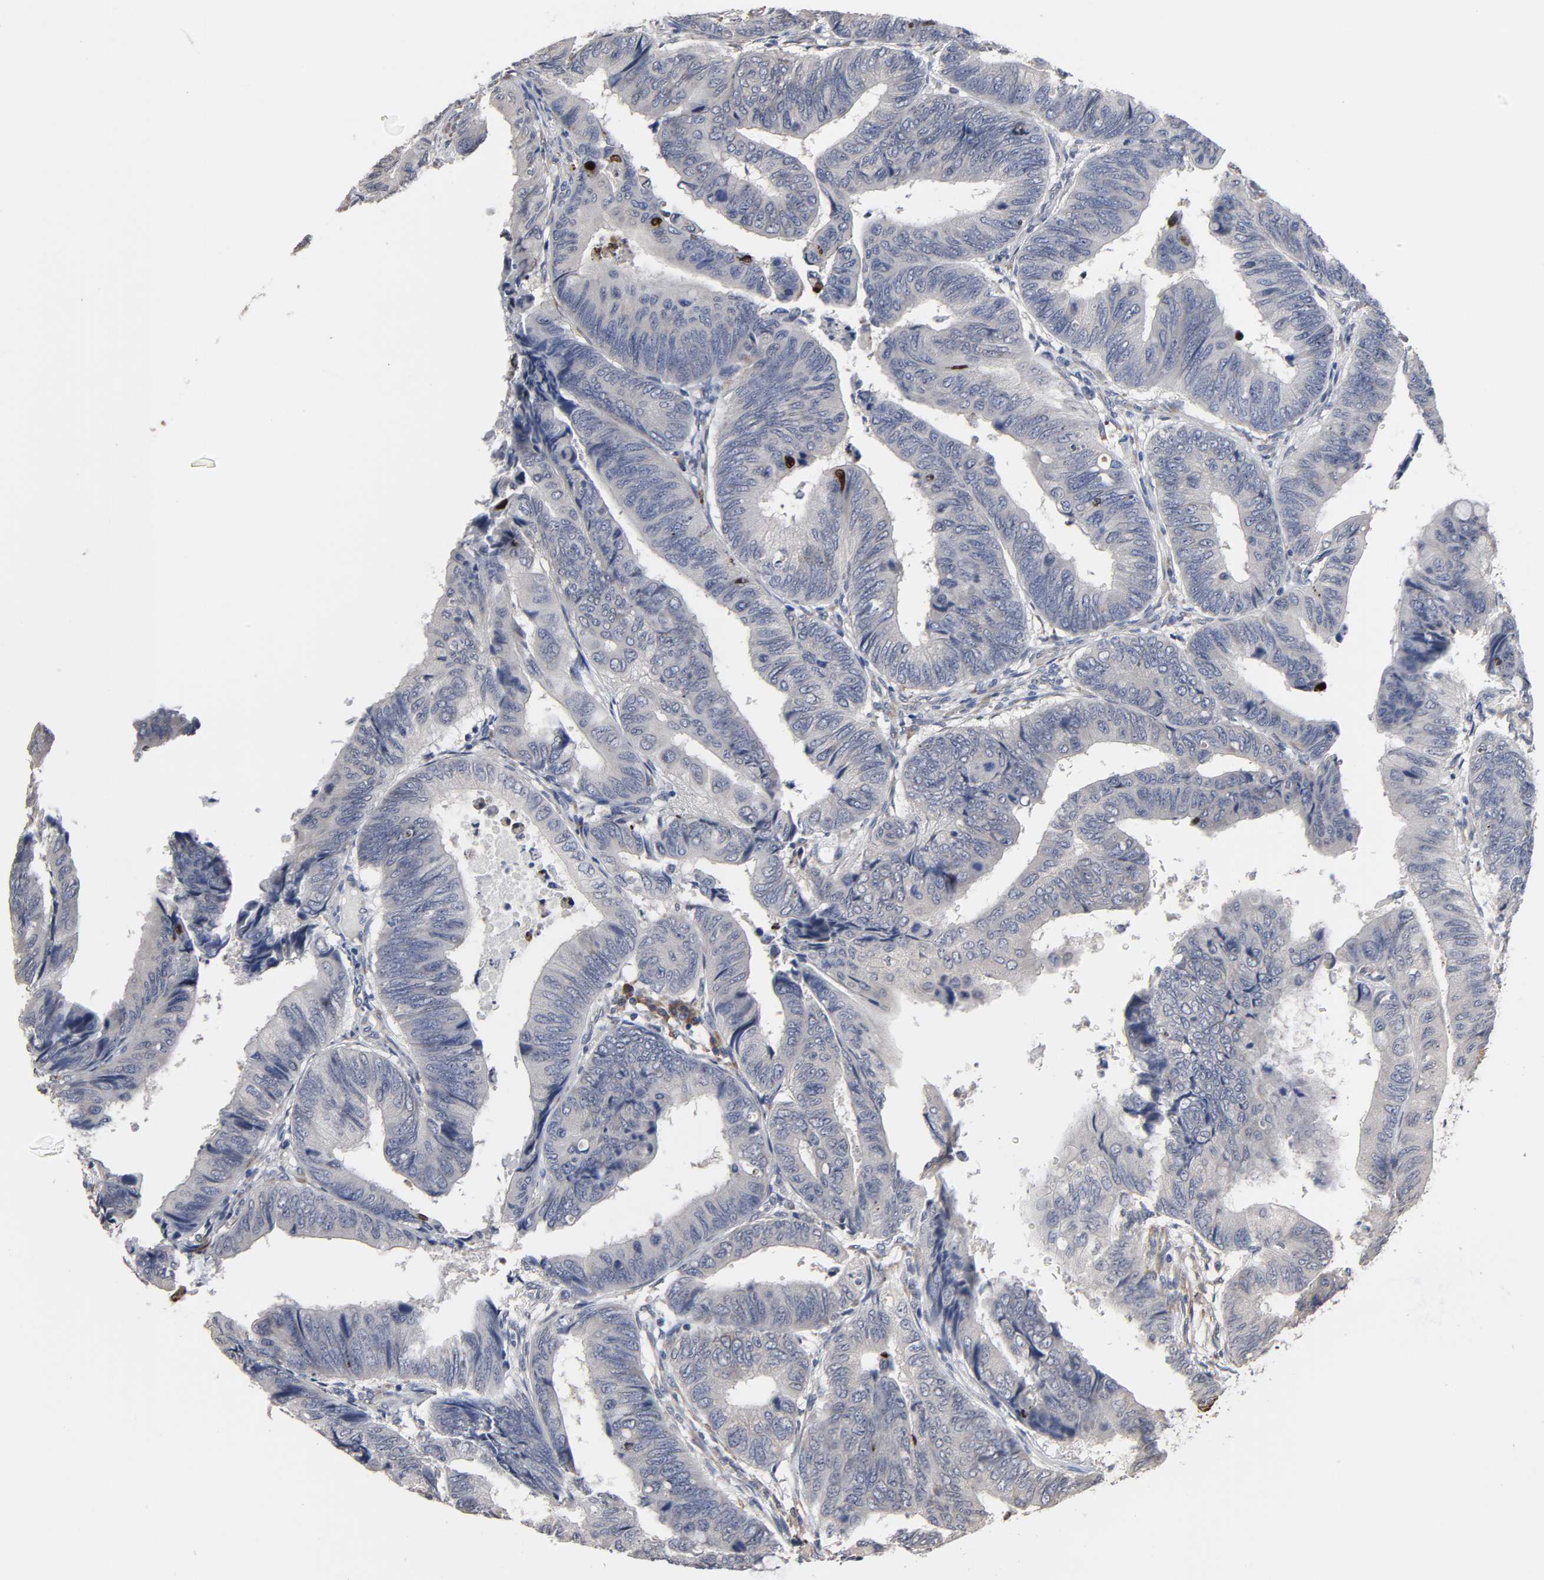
{"staining": {"intensity": "negative", "quantity": "none", "location": "none"}, "tissue": "colorectal cancer", "cell_type": "Tumor cells", "image_type": "cancer", "snomed": [{"axis": "morphology", "description": "Normal tissue, NOS"}, {"axis": "morphology", "description": "Adenocarcinoma, NOS"}, {"axis": "topography", "description": "Rectum"}, {"axis": "topography", "description": "Peripheral nerve tissue"}], "caption": "Immunohistochemistry (IHC) image of neoplastic tissue: human colorectal cancer stained with DAB (3,3'-diaminobenzidine) displays no significant protein expression in tumor cells.", "gene": "HDLBP", "patient": {"sex": "male", "age": 92}}